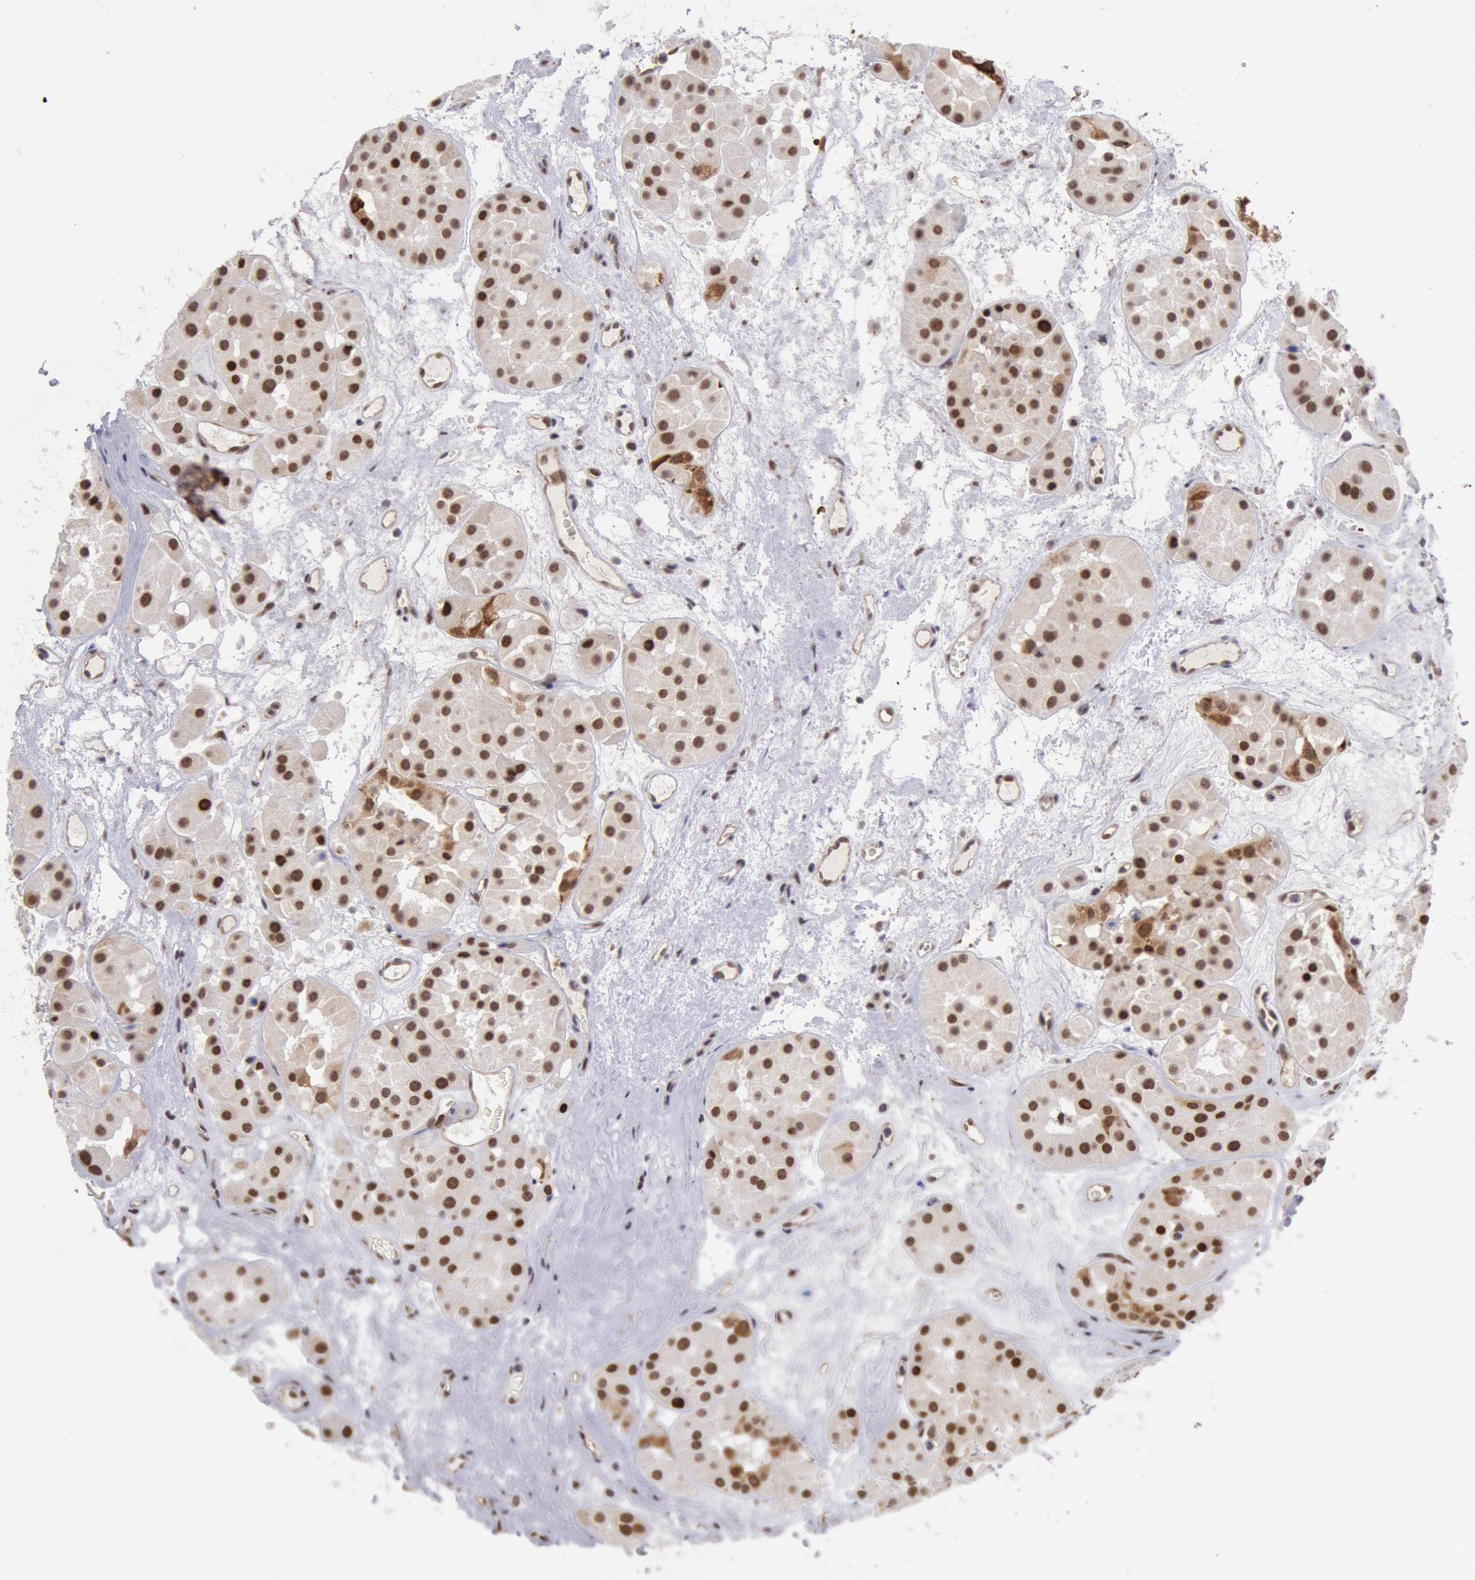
{"staining": {"intensity": "moderate", "quantity": ">75%", "location": "nuclear"}, "tissue": "renal cancer", "cell_type": "Tumor cells", "image_type": "cancer", "snomed": [{"axis": "morphology", "description": "Adenocarcinoma, uncertain malignant potential"}, {"axis": "topography", "description": "Kidney"}], "caption": "Tumor cells exhibit medium levels of moderate nuclear expression in about >75% of cells in renal cancer.", "gene": "CDKN2B", "patient": {"sex": "male", "age": 63}}